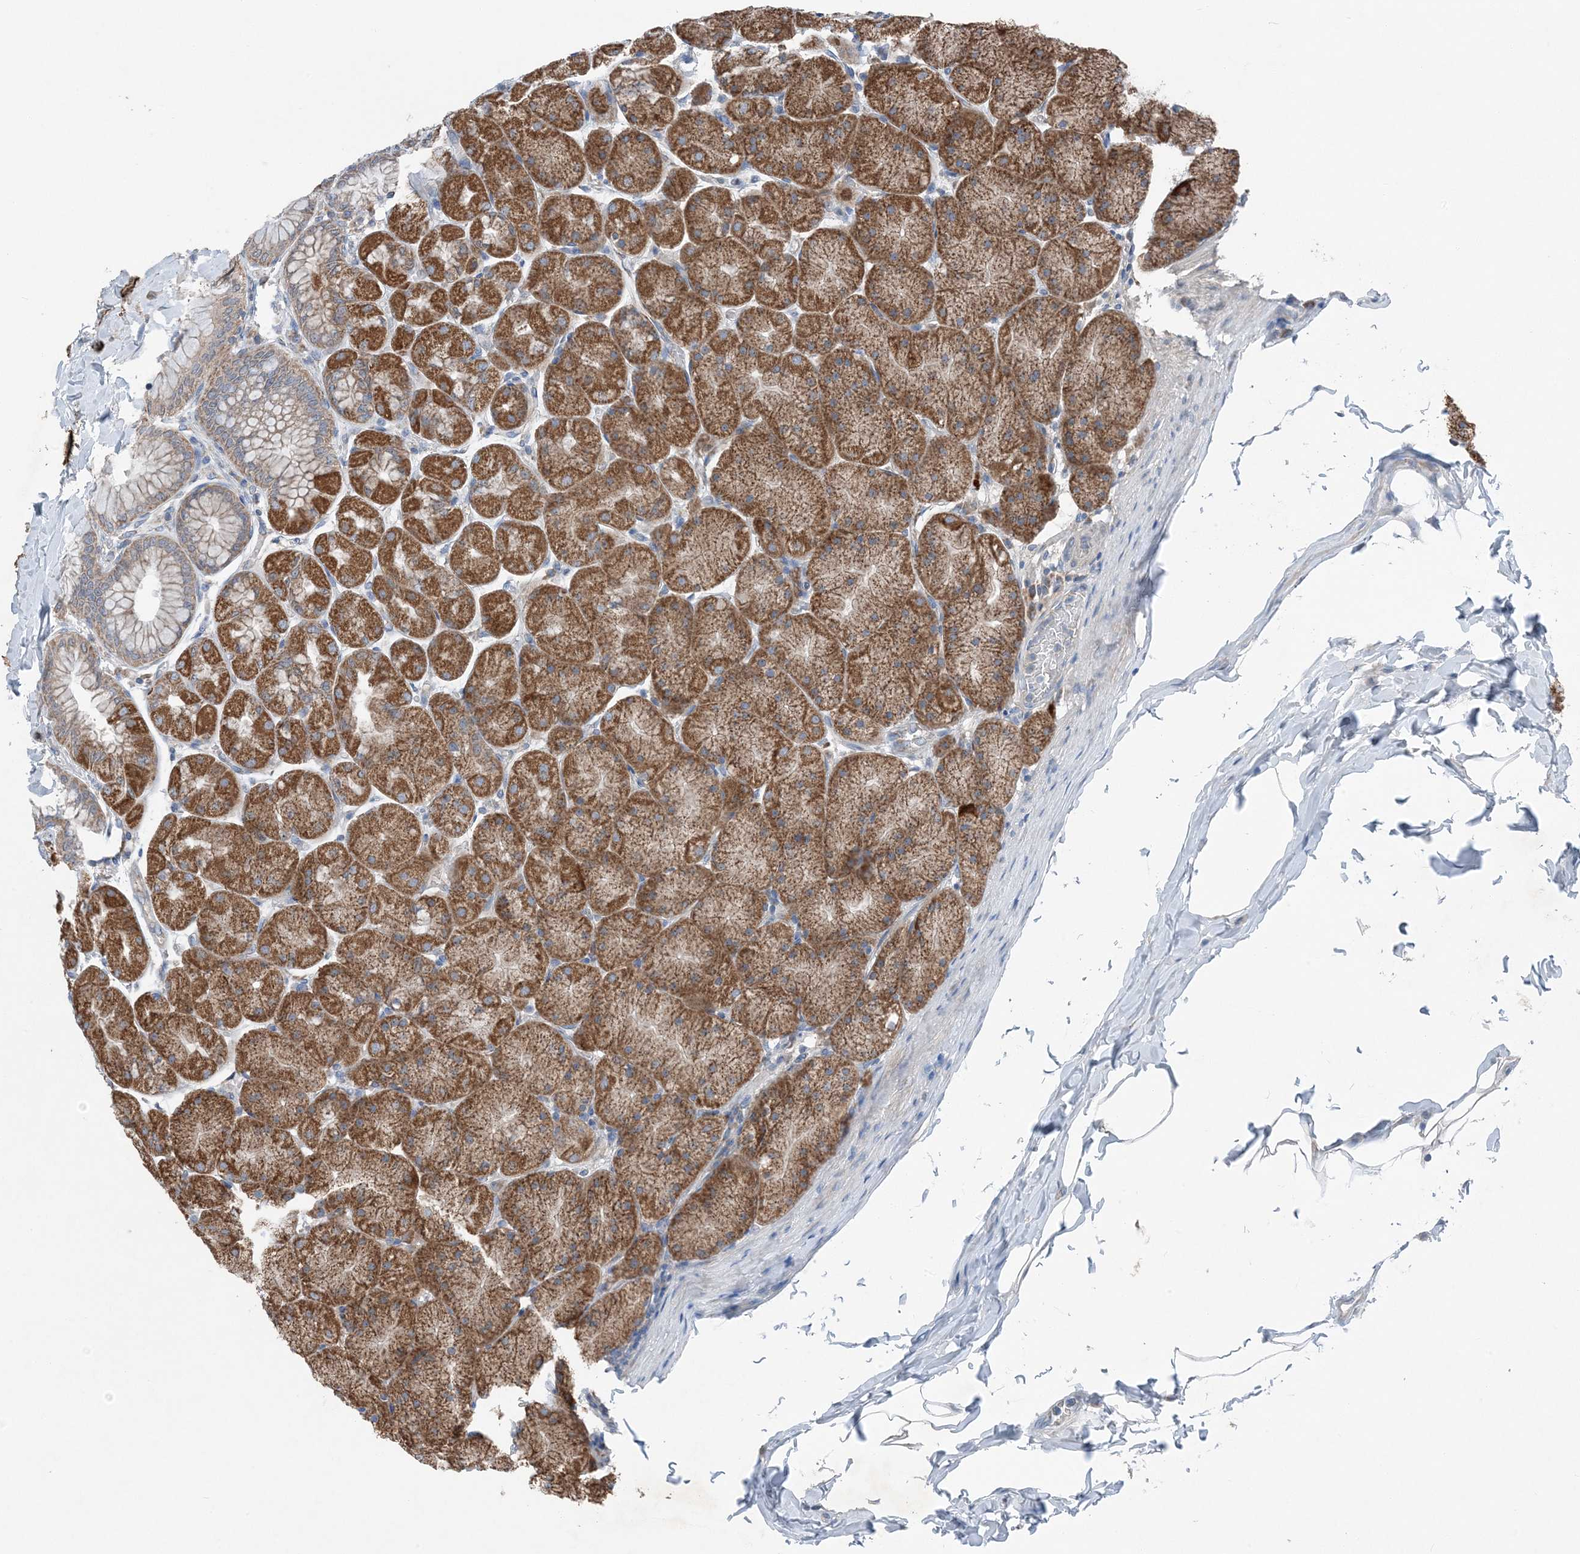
{"staining": {"intensity": "moderate", "quantity": ">75%", "location": "cytoplasmic/membranous"}, "tissue": "stomach", "cell_type": "Glandular cells", "image_type": "normal", "snomed": [{"axis": "morphology", "description": "Normal tissue, NOS"}, {"axis": "topography", "description": "Stomach, upper"}], "caption": "Stomach stained with IHC demonstrates moderate cytoplasmic/membranous staining in approximately >75% of glandular cells.", "gene": "DHX30", "patient": {"sex": "female", "age": 56}}